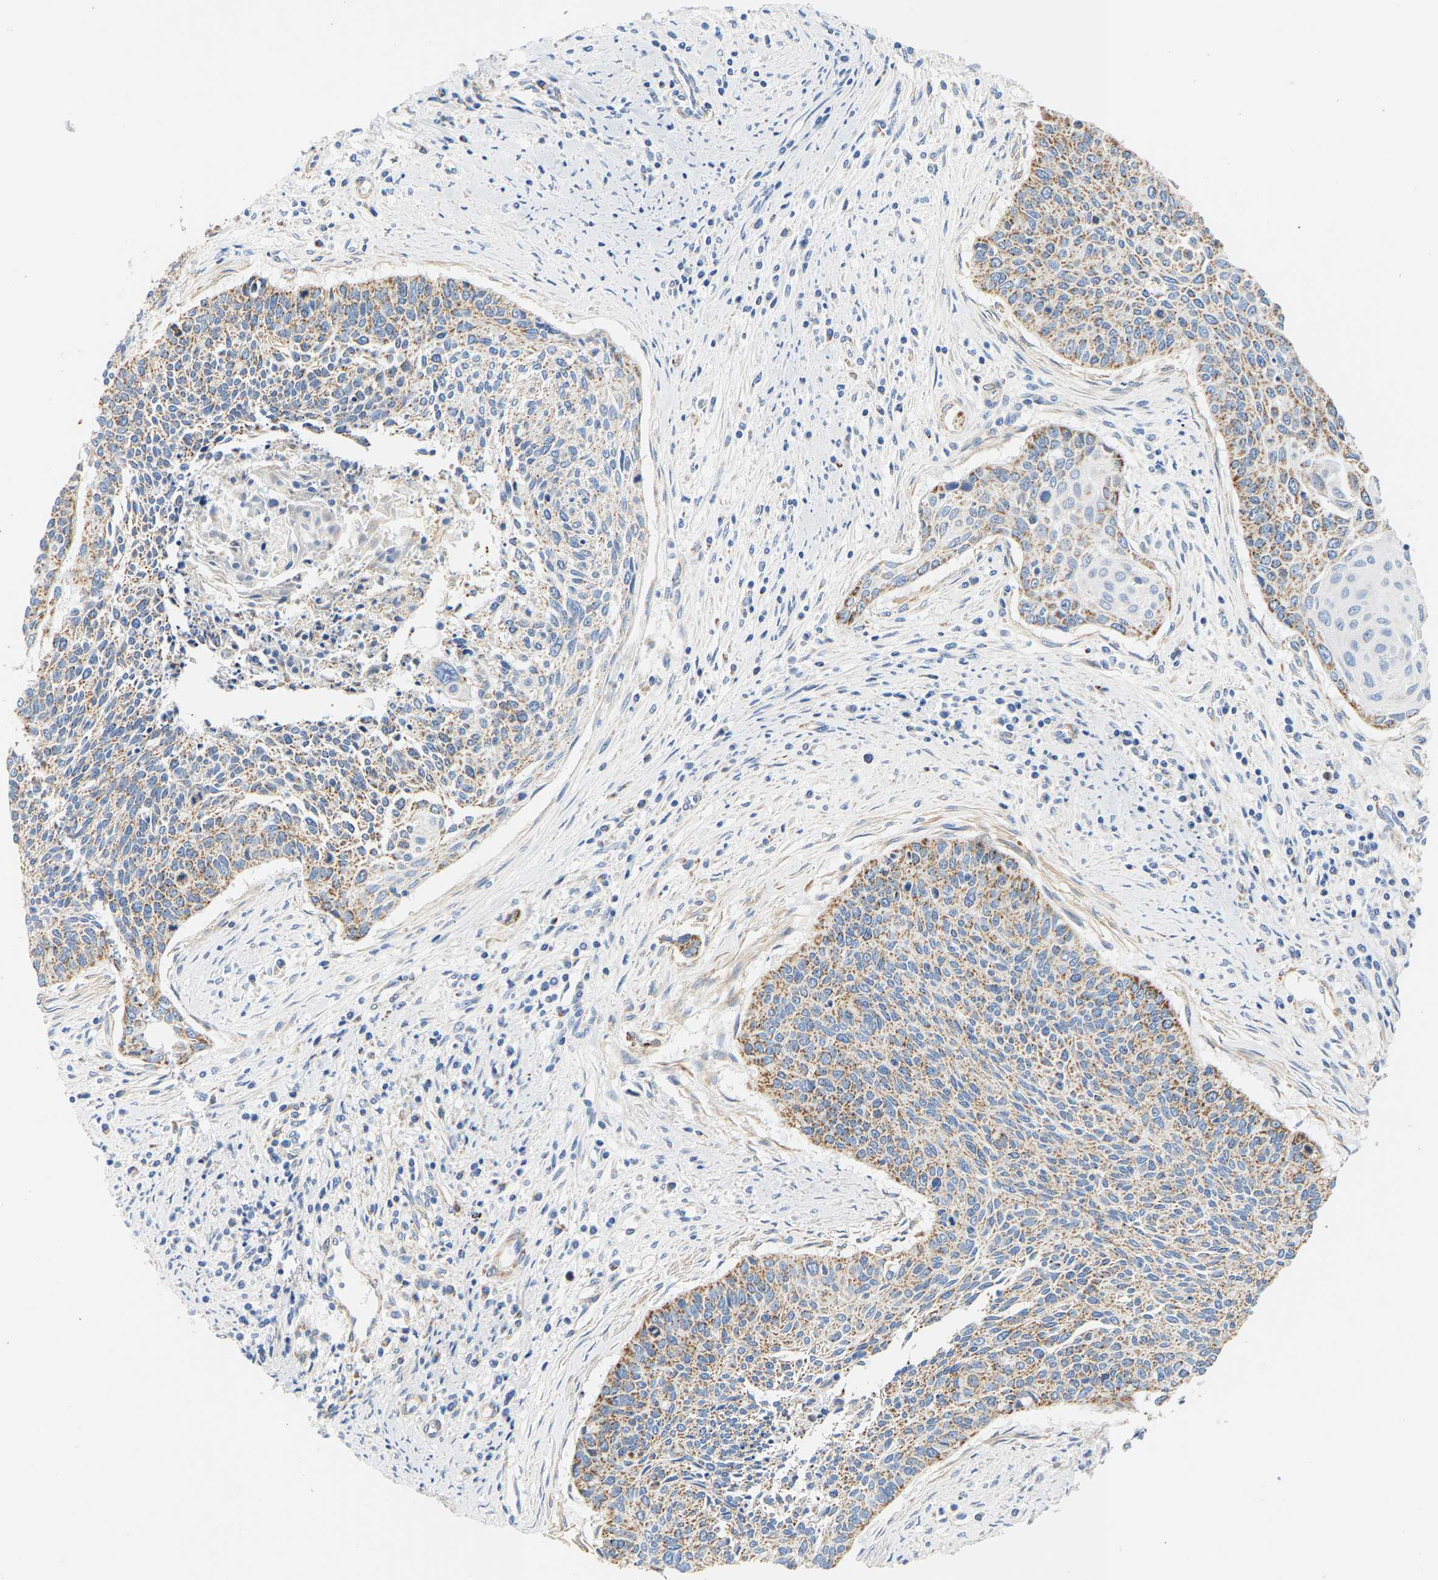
{"staining": {"intensity": "moderate", "quantity": ">75%", "location": "cytoplasmic/membranous"}, "tissue": "cervical cancer", "cell_type": "Tumor cells", "image_type": "cancer", "snomed": [{"axis": "morphology", "description": "Squamous cell carcinoma, NOS"}, {"axis": "topography", "description": "Cervix"}], "caption": "Immunohistochemistry micrograph of squamous cell carcinoma (cervical) stained for a protein (brown), which reveals medium levels of moderate cytoplasmic/membranous staining in about >75% of tumor cells.", "gene": "SHMT2", "patient": {"sex": "female", "age": 55}}